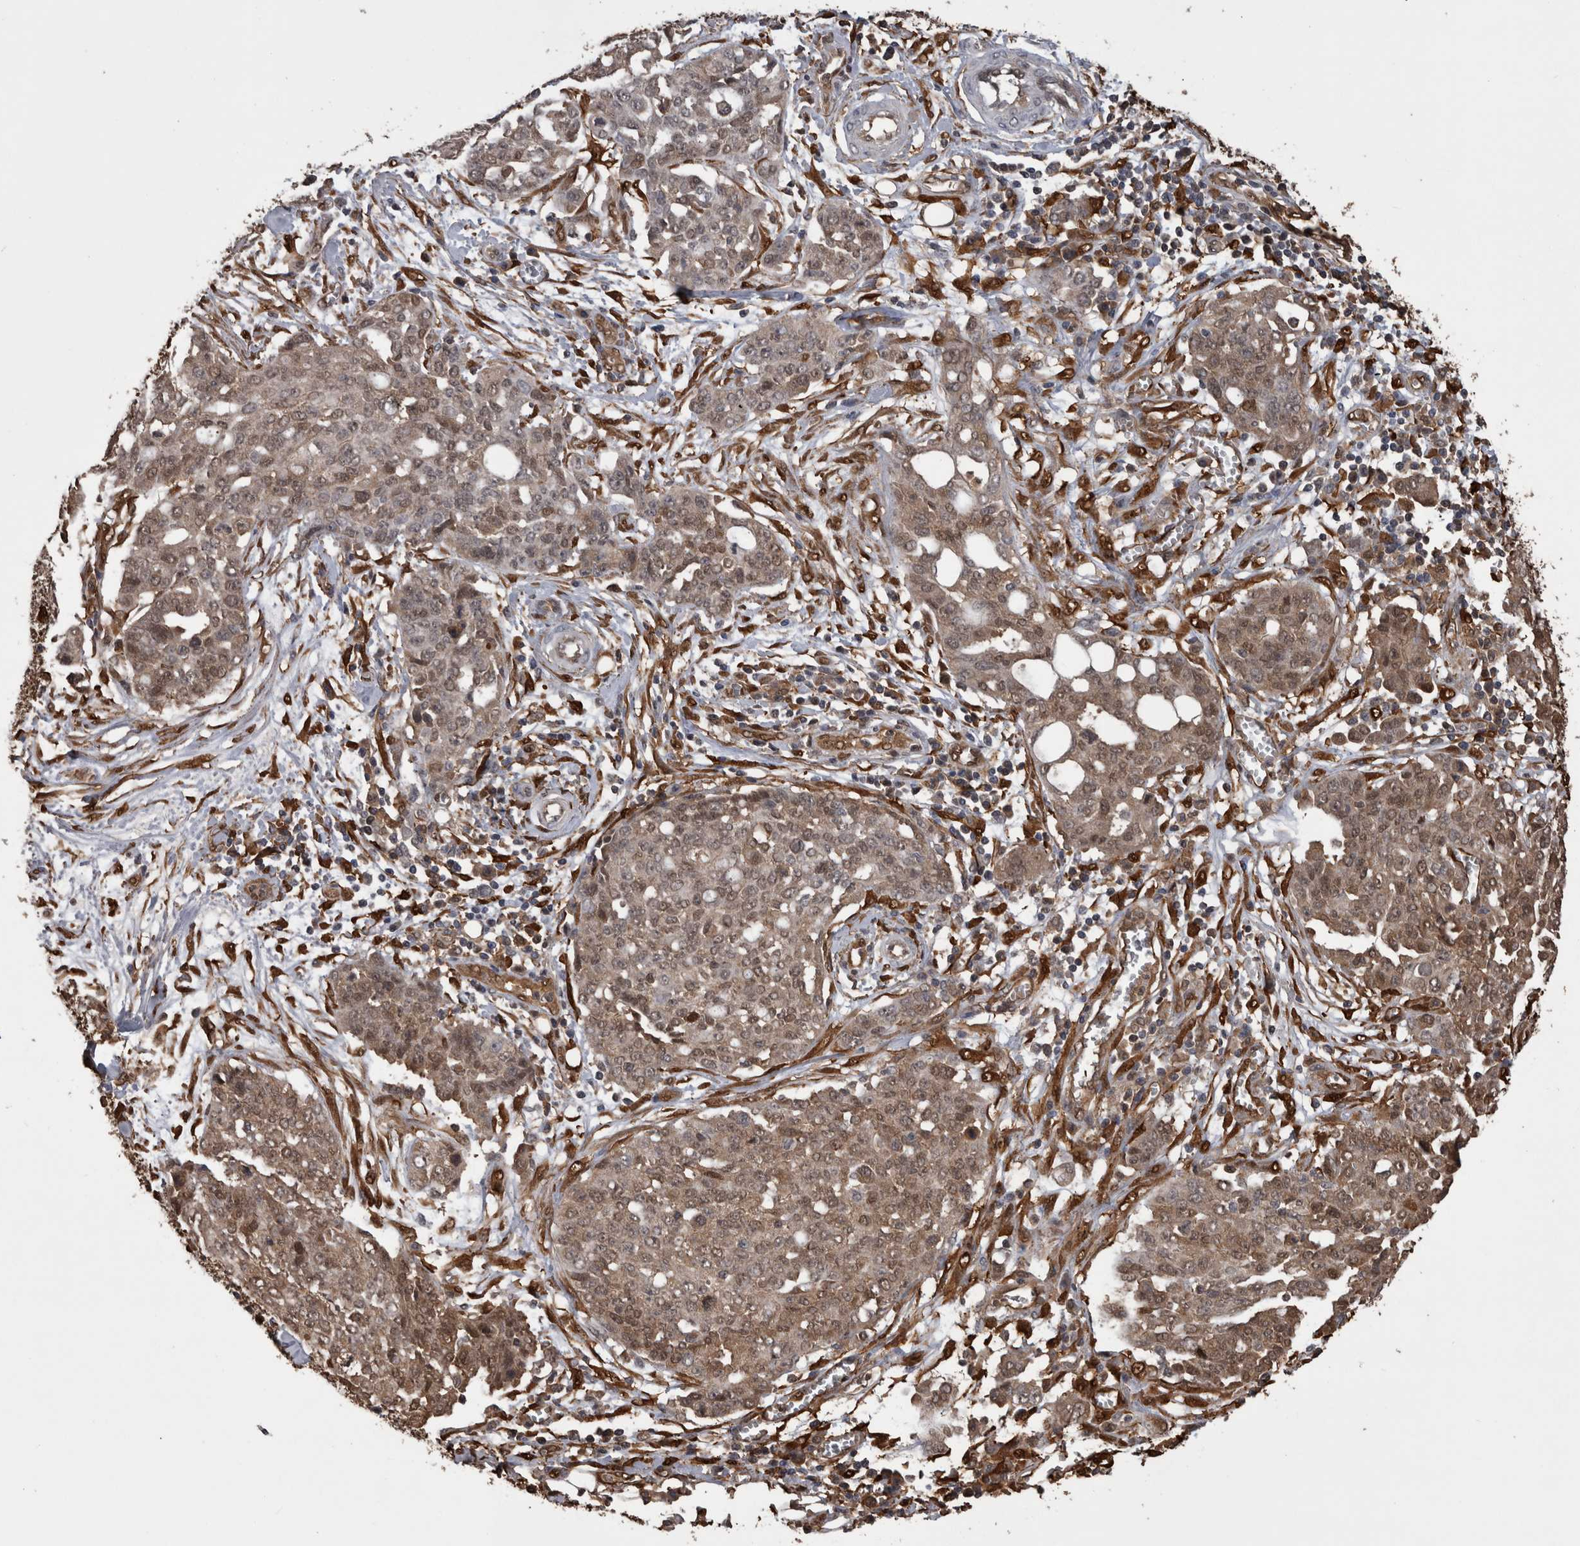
{"staining": {"intensity": "weak", "quantity": ">75%", "location": "cytoplasmic/membranous,nuclear"}, "tissue": "ovarian cancer", "cell_type": "Tumor cells", "image_type": "cancer", "snomed": [{"axis": "morphology", "description": "Cystadenocarcinoma, serous, NOS"}, {"axis": "topography", "description": "Soft tissue"}, {"axis": "topography", "description": "Ovary"}], "caption": "Immunohistochemistry (IHC) (DAB) staining of ovarian cancer (serous cystadenocarcinoma) reveals weak cytoplasmic/membranous and nuclear protein expression in about >75% of tumor cells.", "gene": "LXN", "patient": {"sex": "female", "age": 57}}